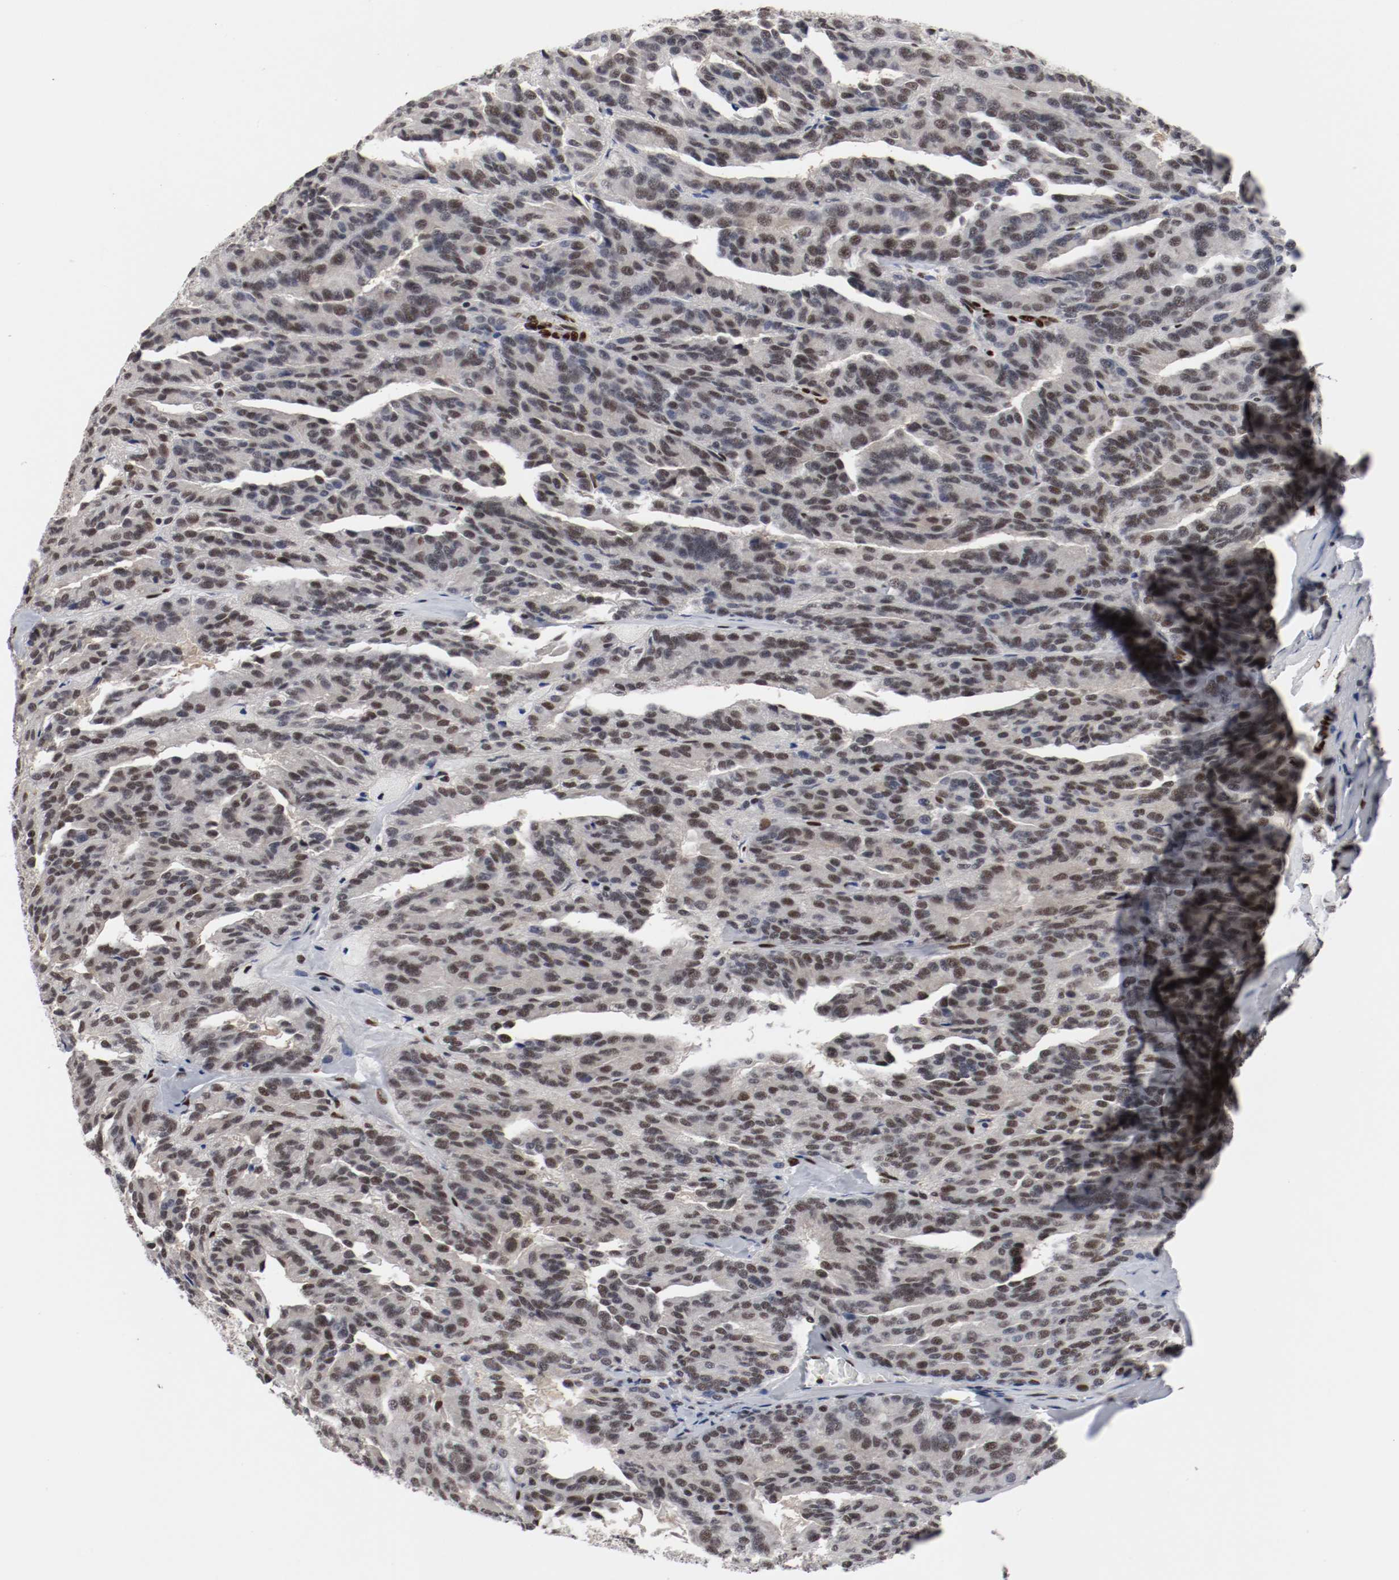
{"staining": {"intensity": "moderate", "quantity": ">75%", "location": "nuclear"}, "tissue": "renal cancer", "cell_type": "Tumor cells", "image_type": "cancer", "snomed": [{"axis": "morphology", "description": "Adenocarcinoma, NOS"}, {"axis": "topography", "description": "Kidney"}], "caption": "Immunohistochemical staining of renal cancer demonstrates medium levels of moderate nuclear staining in approximately >75% of tumor cells. The staining was performed using DAB, with brown indicating positive protein expression. Nuclei are stained blue with hematoxylin.", "gene": "MEF2D", "patient": {"sex": "male", "age": 46}}